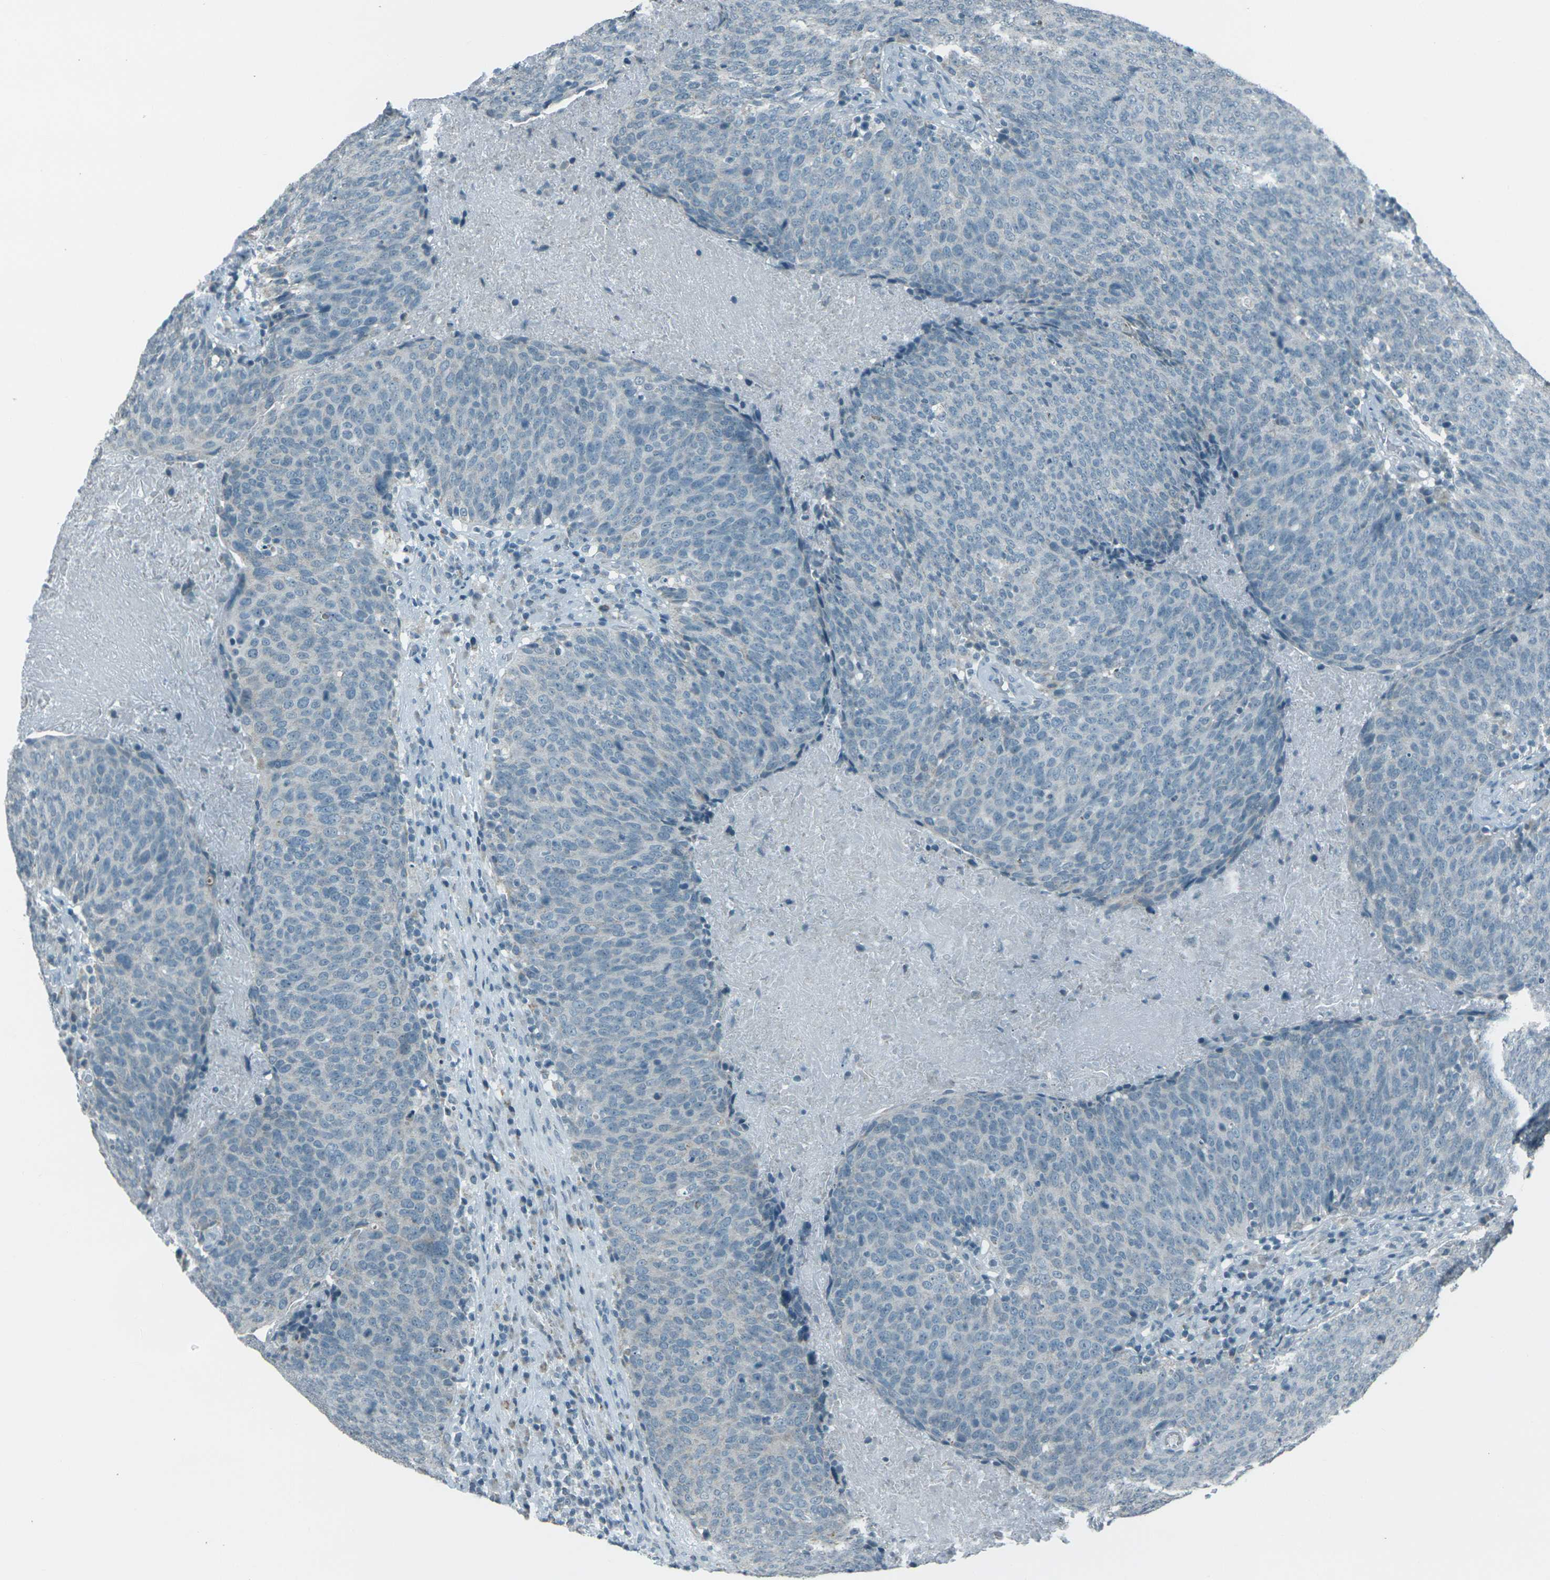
{"staining": {"intensity": "negative", "quantity": "none", "location": "none"}, "tissue": "head and neck cancer", "cell_type": "Tumor cells", "image_type": "cancer", "snomed": [{"axis": "morphology", "description": "Squamous cell carcinoma, NOS"}, {"axis": "morphology", "description": "Squamous cell carcinoma, metastatic, NOS"}, {"axis": "topography", "description": "Lymph node"}, {"axis": "topography", "description": "Head-Neck"}], "caption": "DAB immunohistochemical staining of human head and neck squamous cell carcinoma shows no significant staining in tumor cells.", "gene": "H2BC1", "patient": {"sex": "male", "age": 62}}